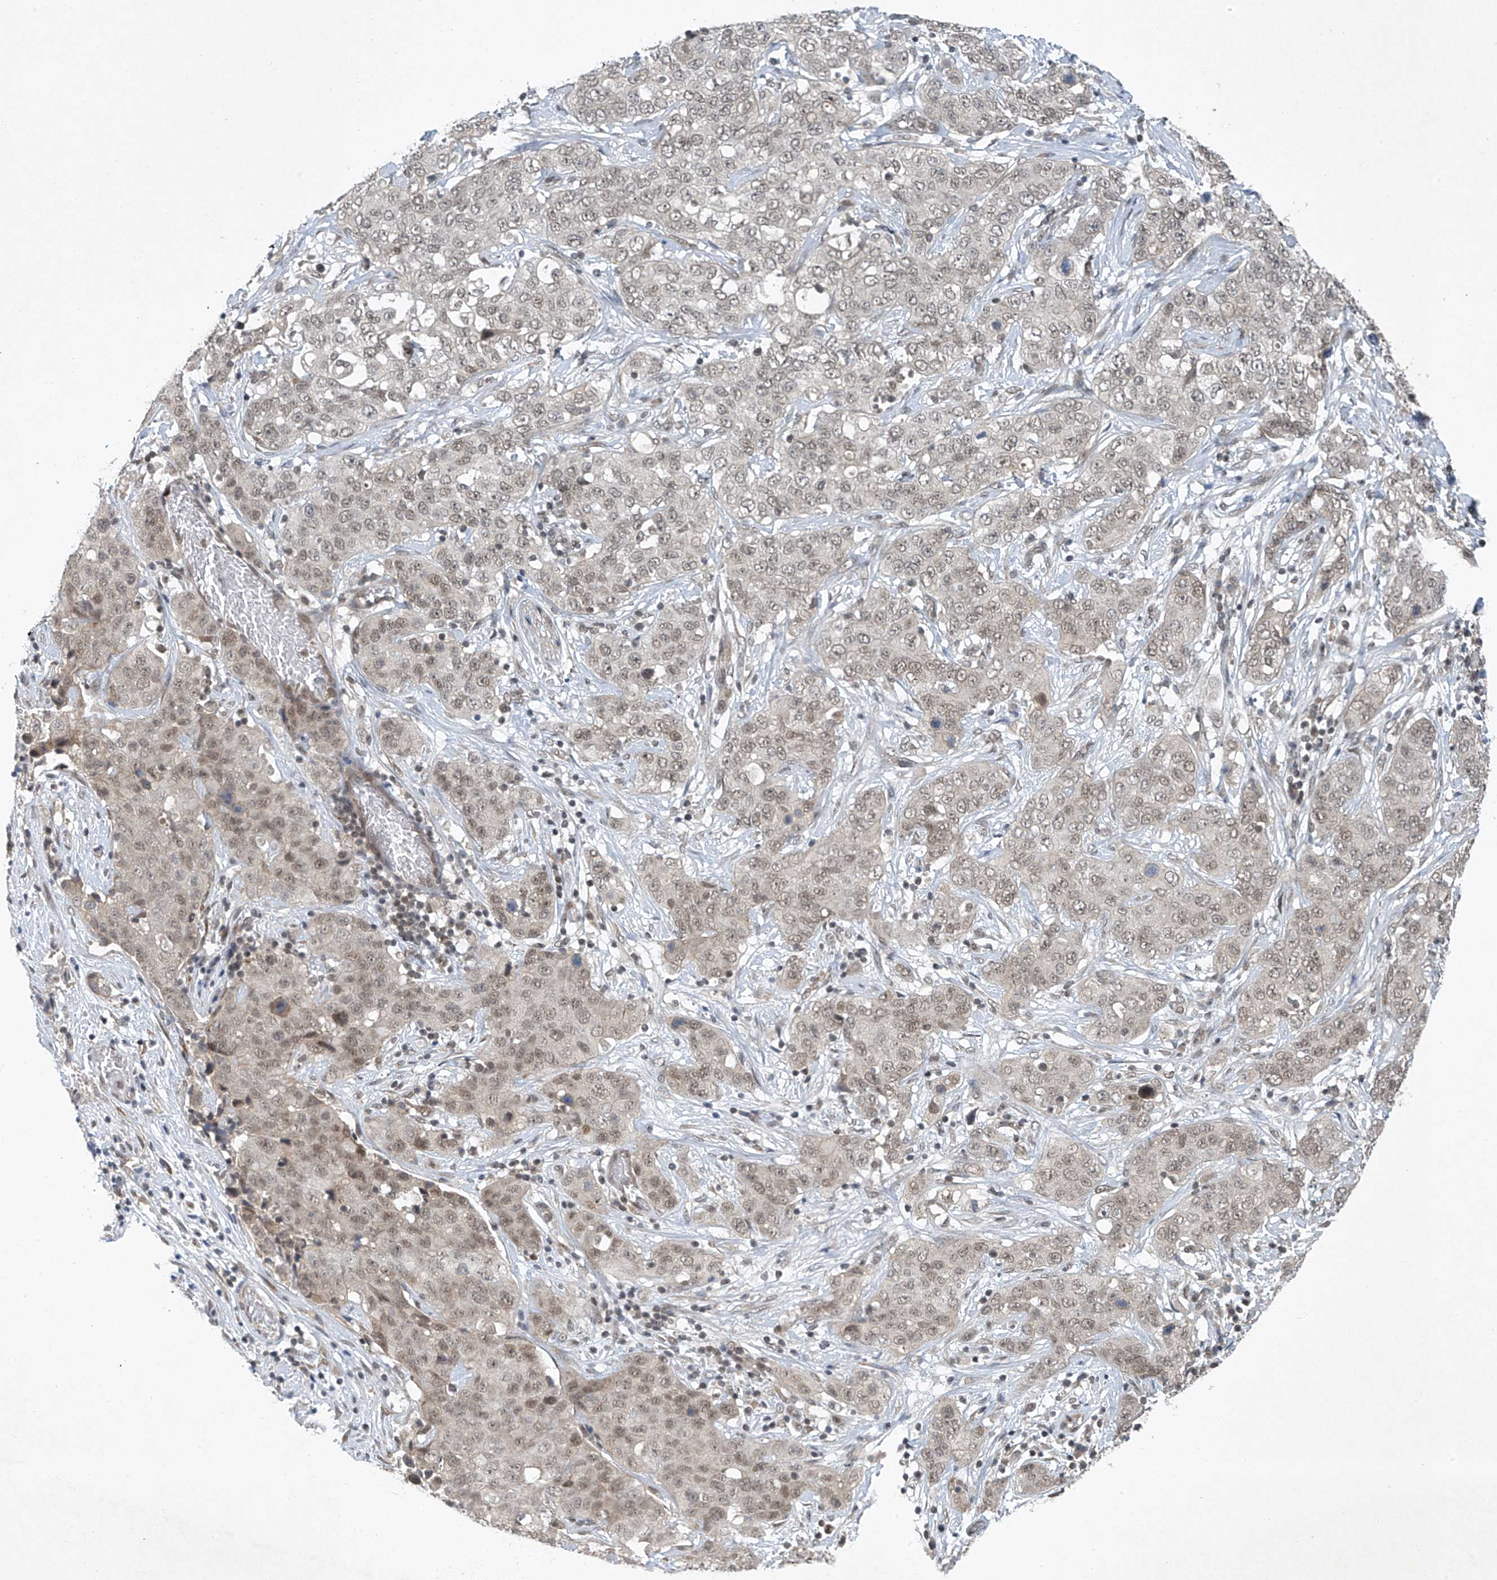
{"staining": {"intensity": "weak", "quantity": "25%-75%", "location": "nuclear"}, "tissue": "stomach cancer", "cell_type": "Tumor cells", "image_type": "cancer", "snomed": [{"axis": "morphology", "description": "Normal tissue, NOS"}, {"axis": "morphology", "description": "Adenocarcinoma, NOS"}, {"axis": "topography", "description": "Lymph node"}, {"axis": "topography", "description": "Stomach"}], "caption": "Stomach cancer was stained to show a protein in brown. There is low levels of weak nuclear staining in approximately 25%-75% of tumor cells.", "gene": "TAF8", "patient": {"sex": "male", "age": 48}}